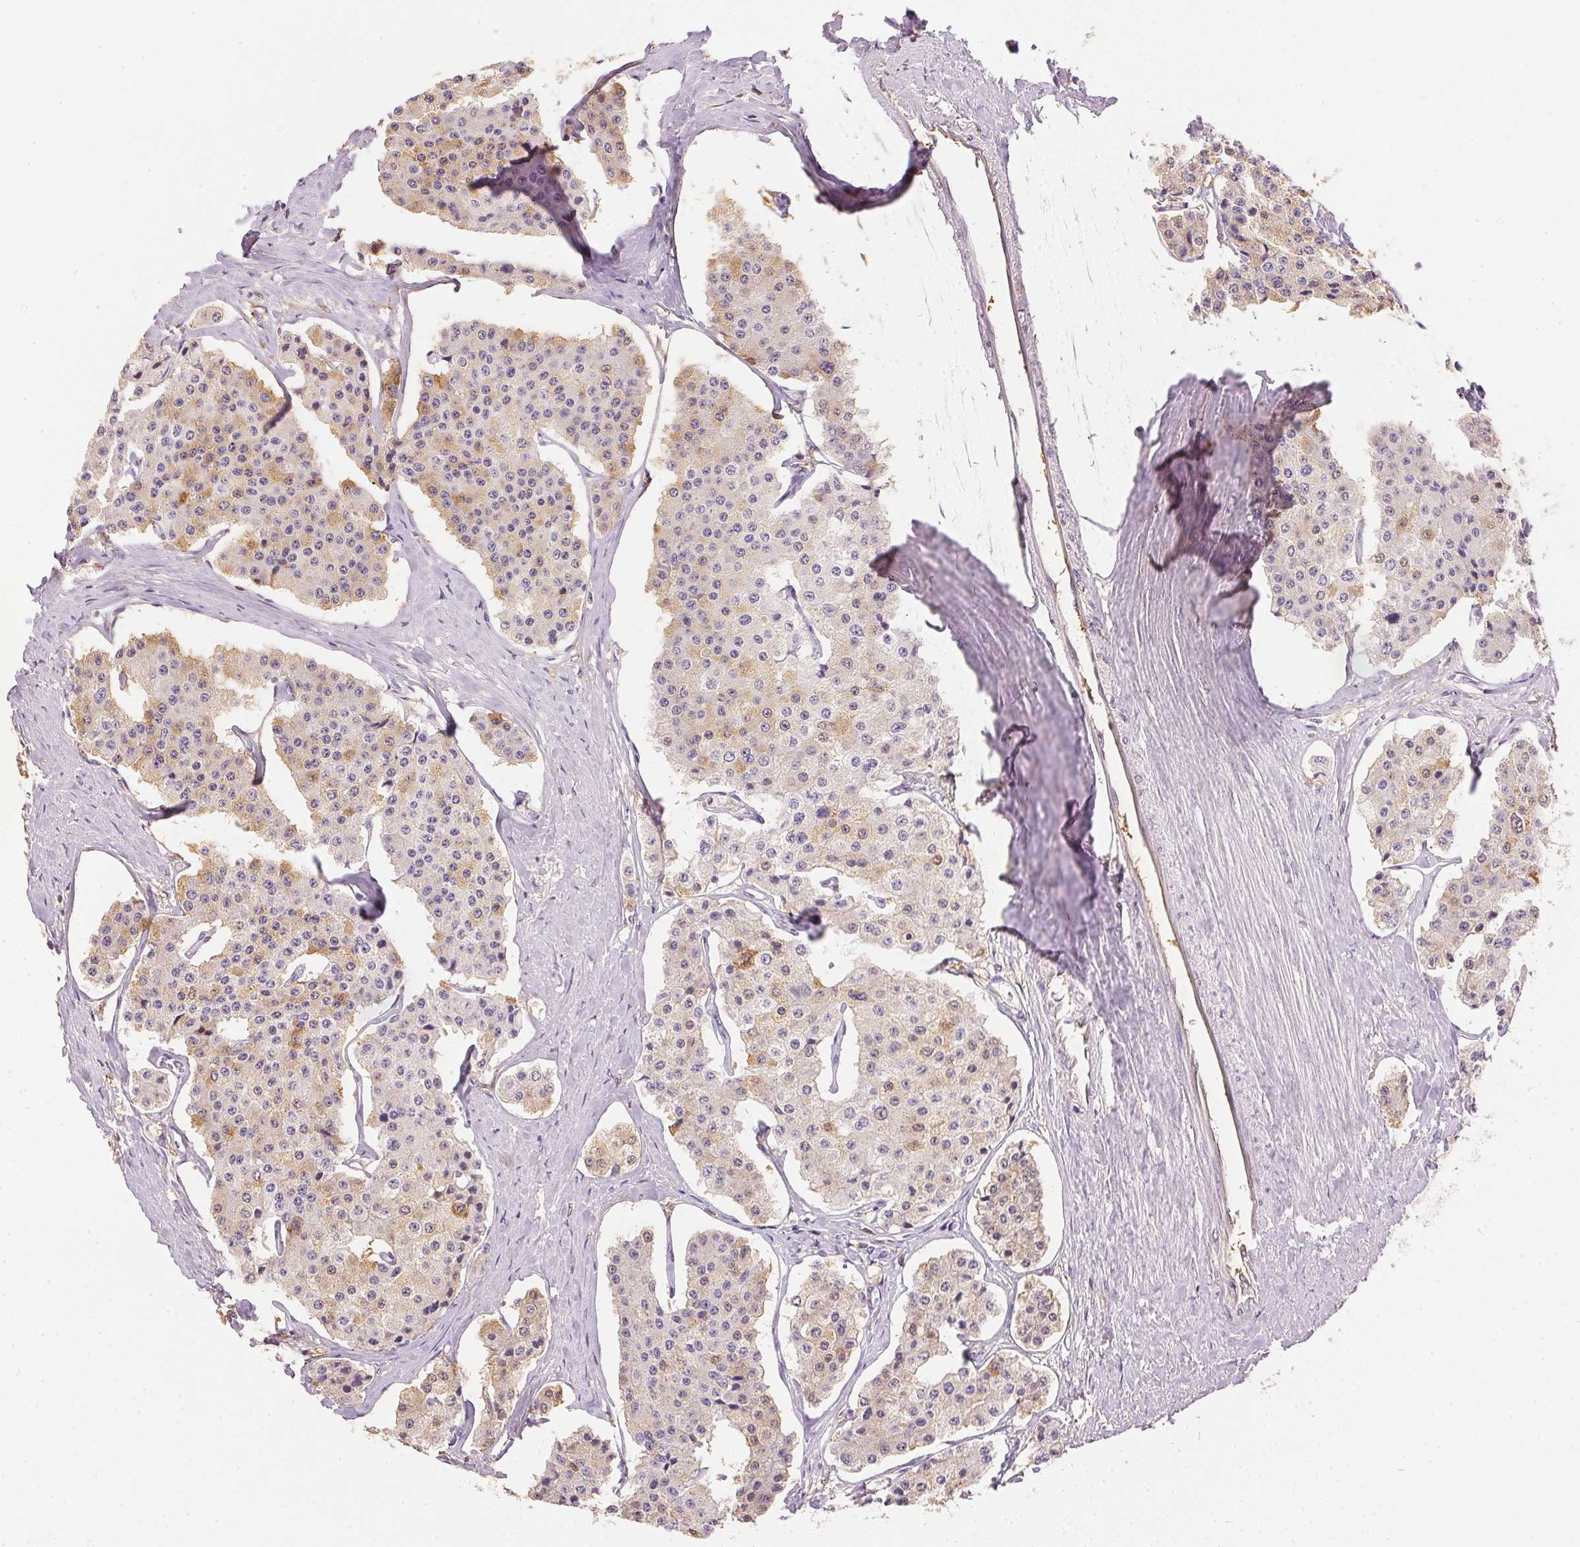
{"staining": {"intensity": "weak", "quantity": "25%-75%", "location": "cytoplasmic/membranous"}, "tissue": "carcinoid", "cell_type": "Tumor cells", "image_type": "cancer", "snomed": [{"axis": "morphology", "description": "Carcinoid, malignant, NOS"}, {"axis": "topography", "description": "Small intestine"}], "caption": "The photomicrograph demonstrates staining of carcinoid (malignant), revealing weak cytoplasmic/membranous protein positivity (brown color) within tumor cells.", "gene": "S100A3", "patient": {"sex": "female", "age": 65}}